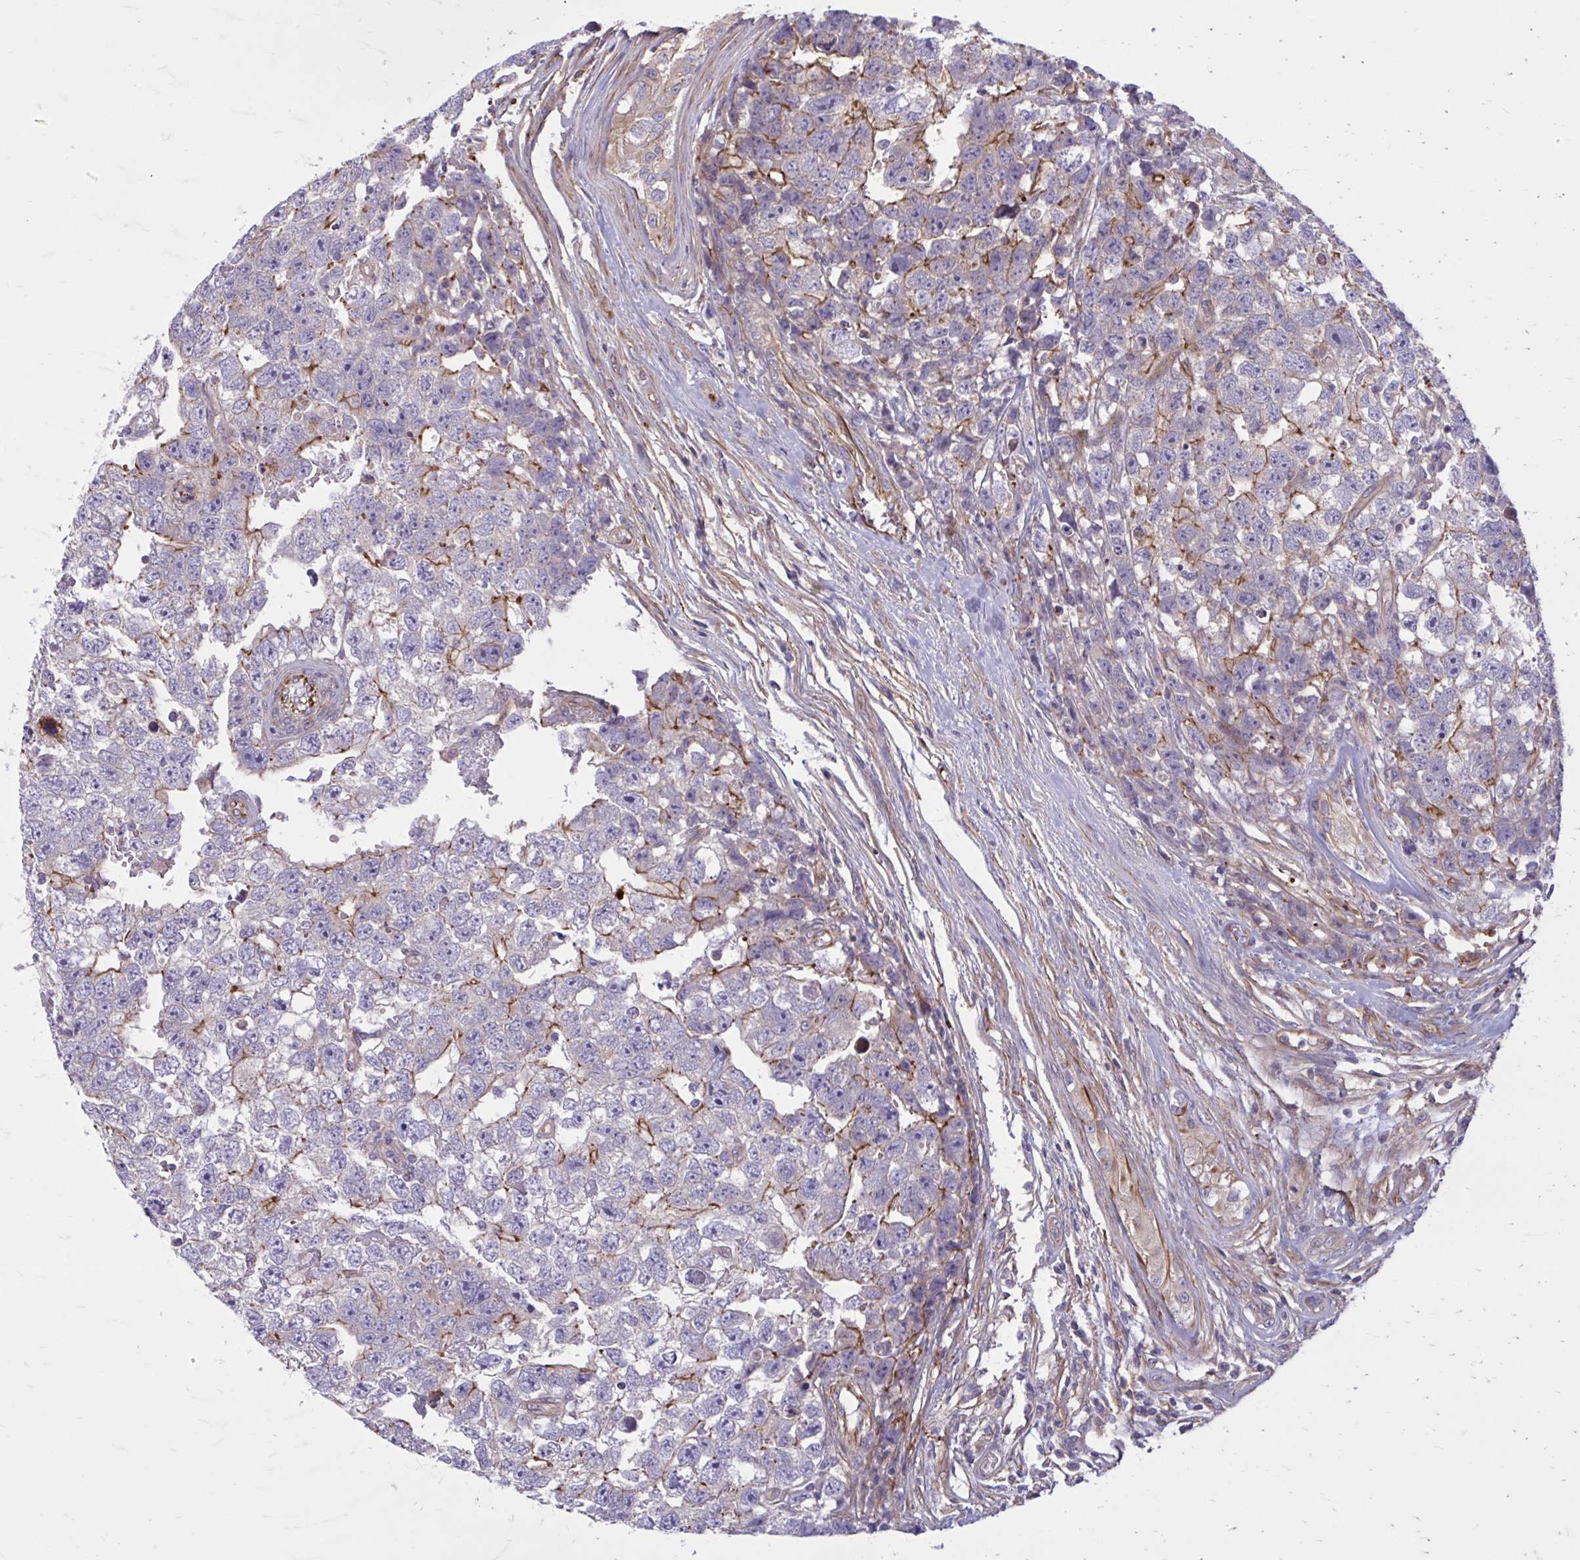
{"staining": {"intensity": "moderate", "quantity": "<25%", "location": "cytoplasmic/membranous"}, "tissue": "testis cancer", "cell_type": "Tumor cells", "image_type": "cancer", "snomed": [{"axis": "morphology", "description": "Carcinoma, Embryonal, NOS"}, {"axis": "topography", "description": "Testis"}], "caption": "Moderate cytoplasmic/membranous positivity for a protein is appreciated in about <25% of tumor cells of testis embryonal carcinoma using immunohistochemistry.", "gene": "FAP", "patient": {"sex": "male", "age": 22}}